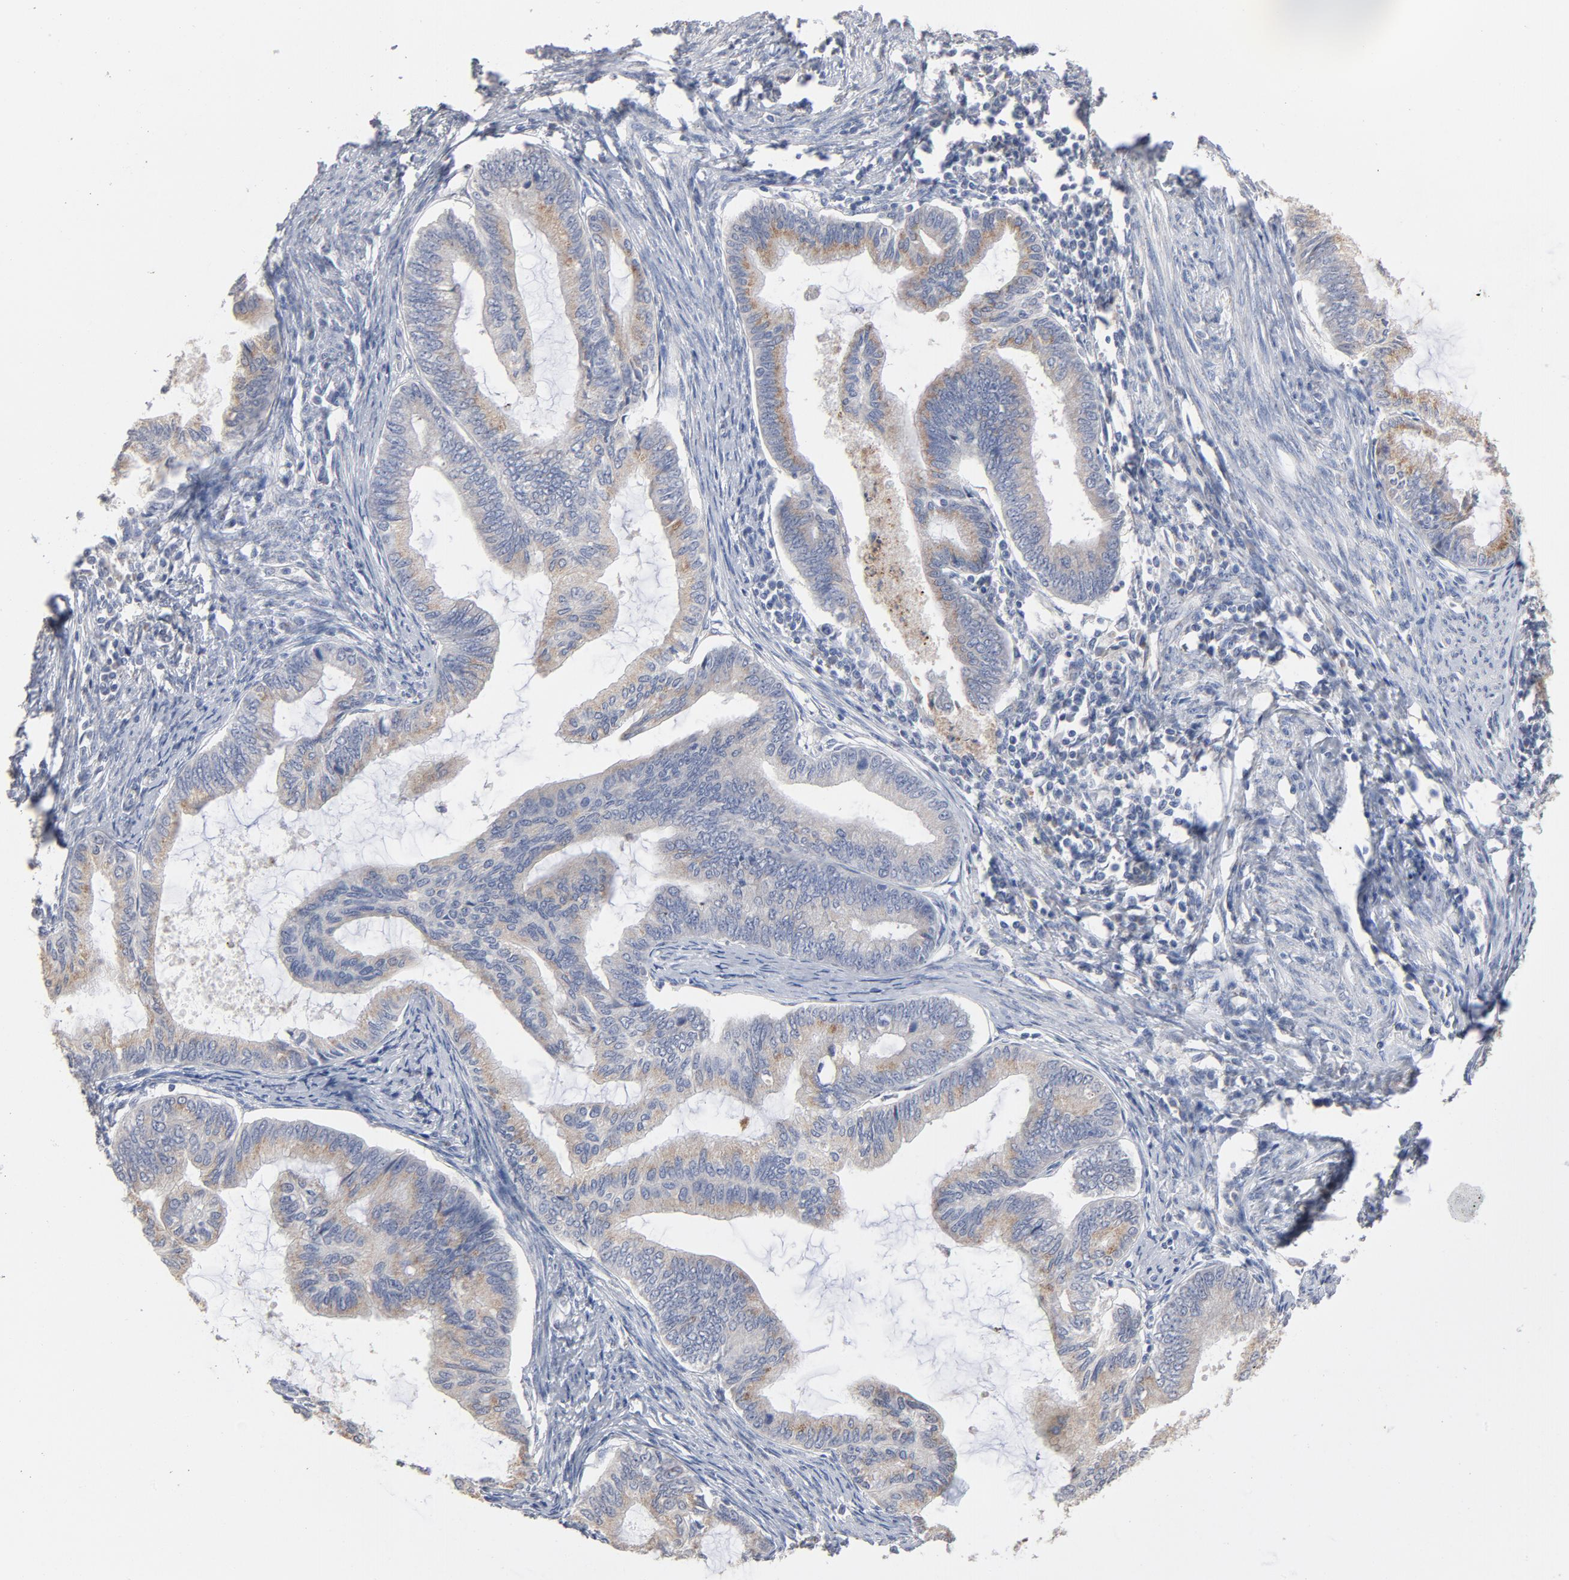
{"staining": {"intensity": "weak", "quantity": "25%-75%", "location": "cytoplasmic/membranous"}, "tissue": "endometrial cancer", "cell_type": "Tumor cells", "image_type": "cancer", "snomed": [{"axis": "morphology", "description": "Adenocarcinoma, NOS"}, {"axis": "topography", "description": "Endometrium"}], "caption": "Human endometrial adenocarcinoma stained for a protein (brown) displays weak cytoplasmic/membranous positive staining in approximately 25%-75% of tumor cells.", "gene": "AK7", "patient": {"sex": "female", "age": 86}}